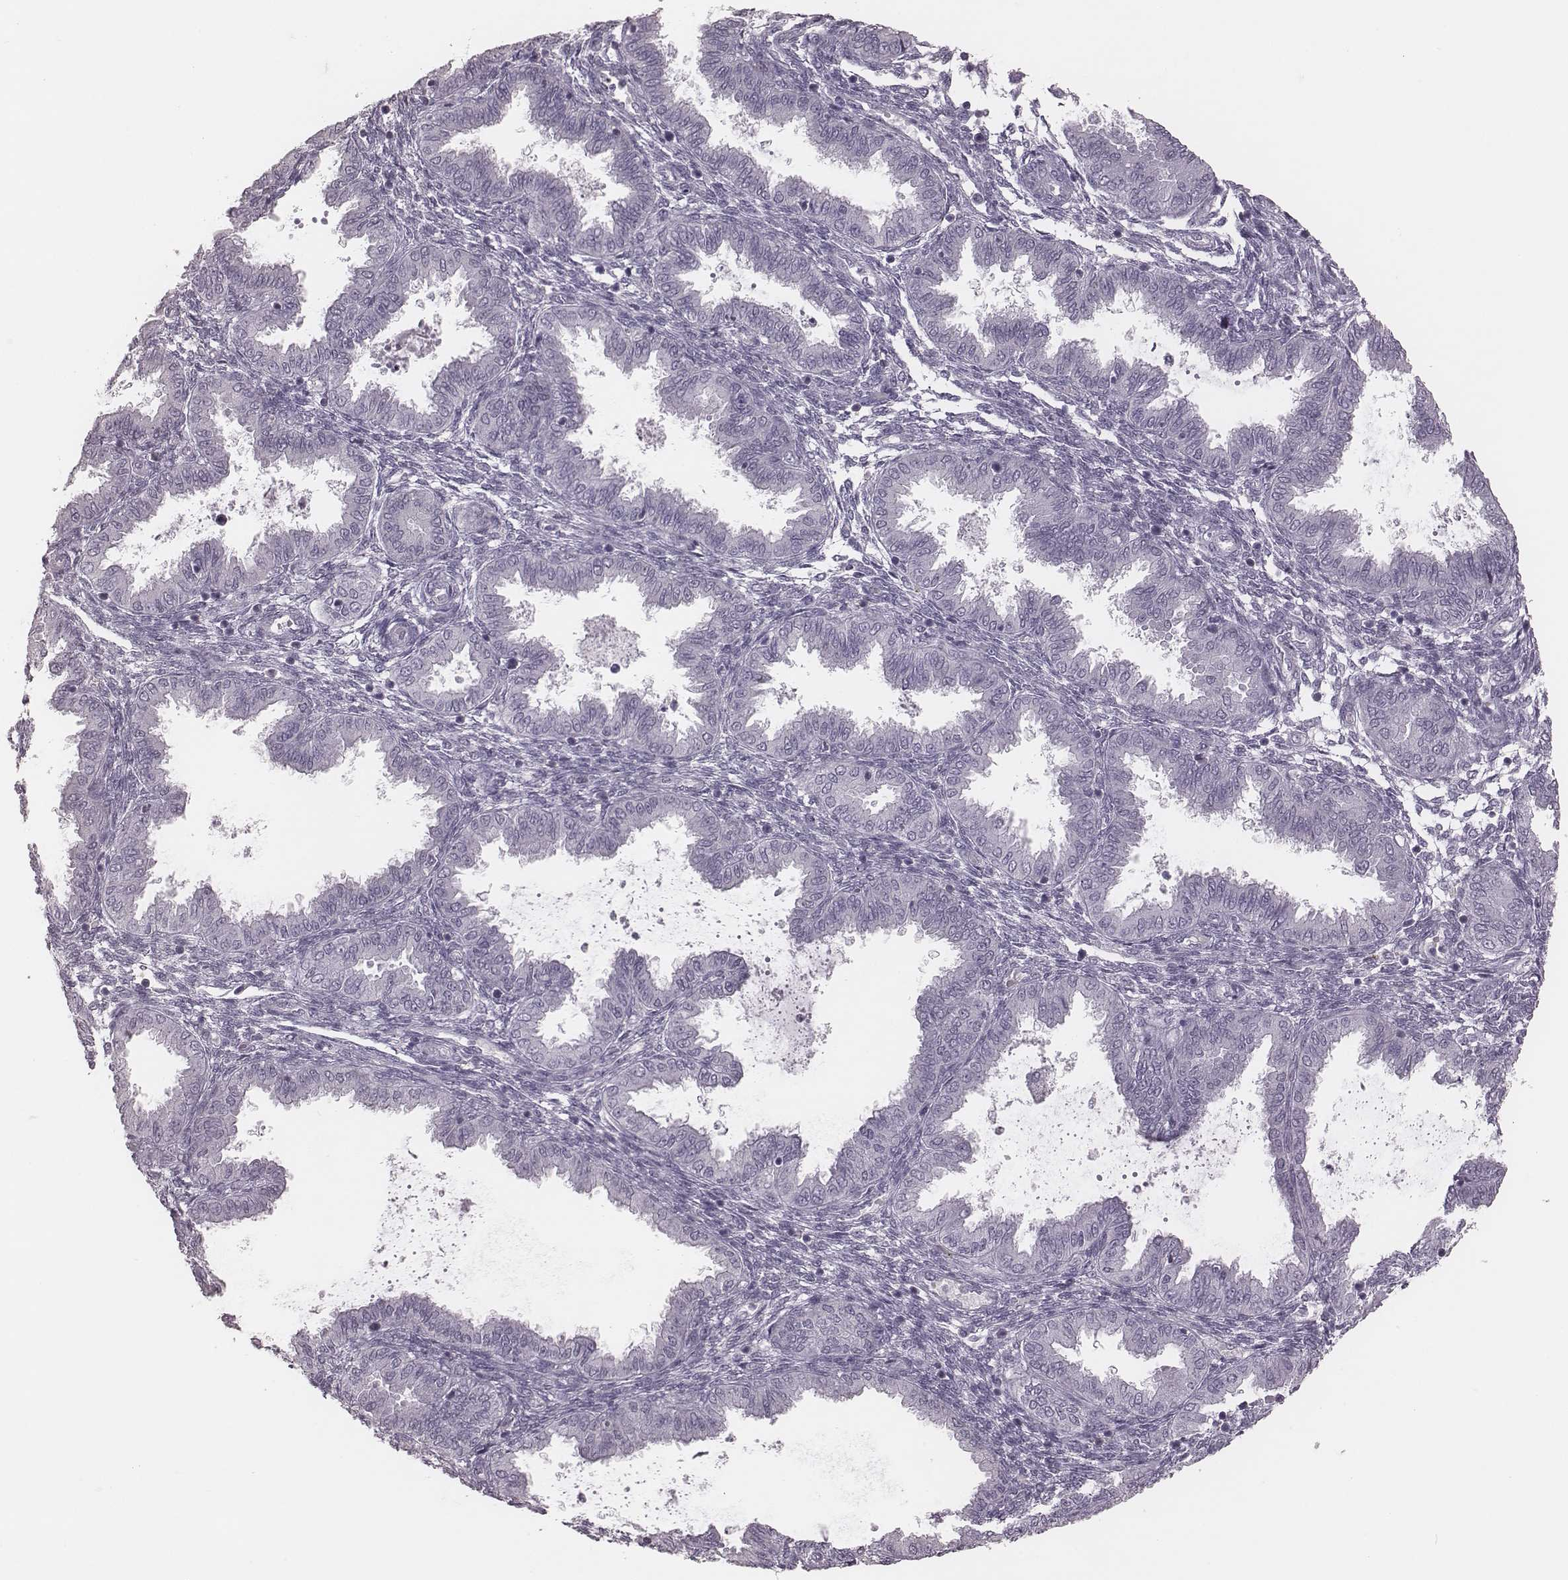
{"staining": {"intensity": "negative", "quantity": "none", "location": "none"}, "tissue": "endometrium", "cell_type": "Cells in endometrial stroma", "image_type": "normal", "snomed": [{"axis": "morphology", "description": "Normal tissue, NOS"}, {"axis": "topography", "description": "Endometrium"}], "caption": "Immunohistochemistry micrograph of benign endometrium: endometrium stained with DAB reveals no significant protein positivity in cells in endometrial stroma. The staining is performed using DAB brown chromogen with nuclei counter-stained in using hematoxylin.", "gene": "PDCD1", "patient": {"sex": "female", "age": 33}}